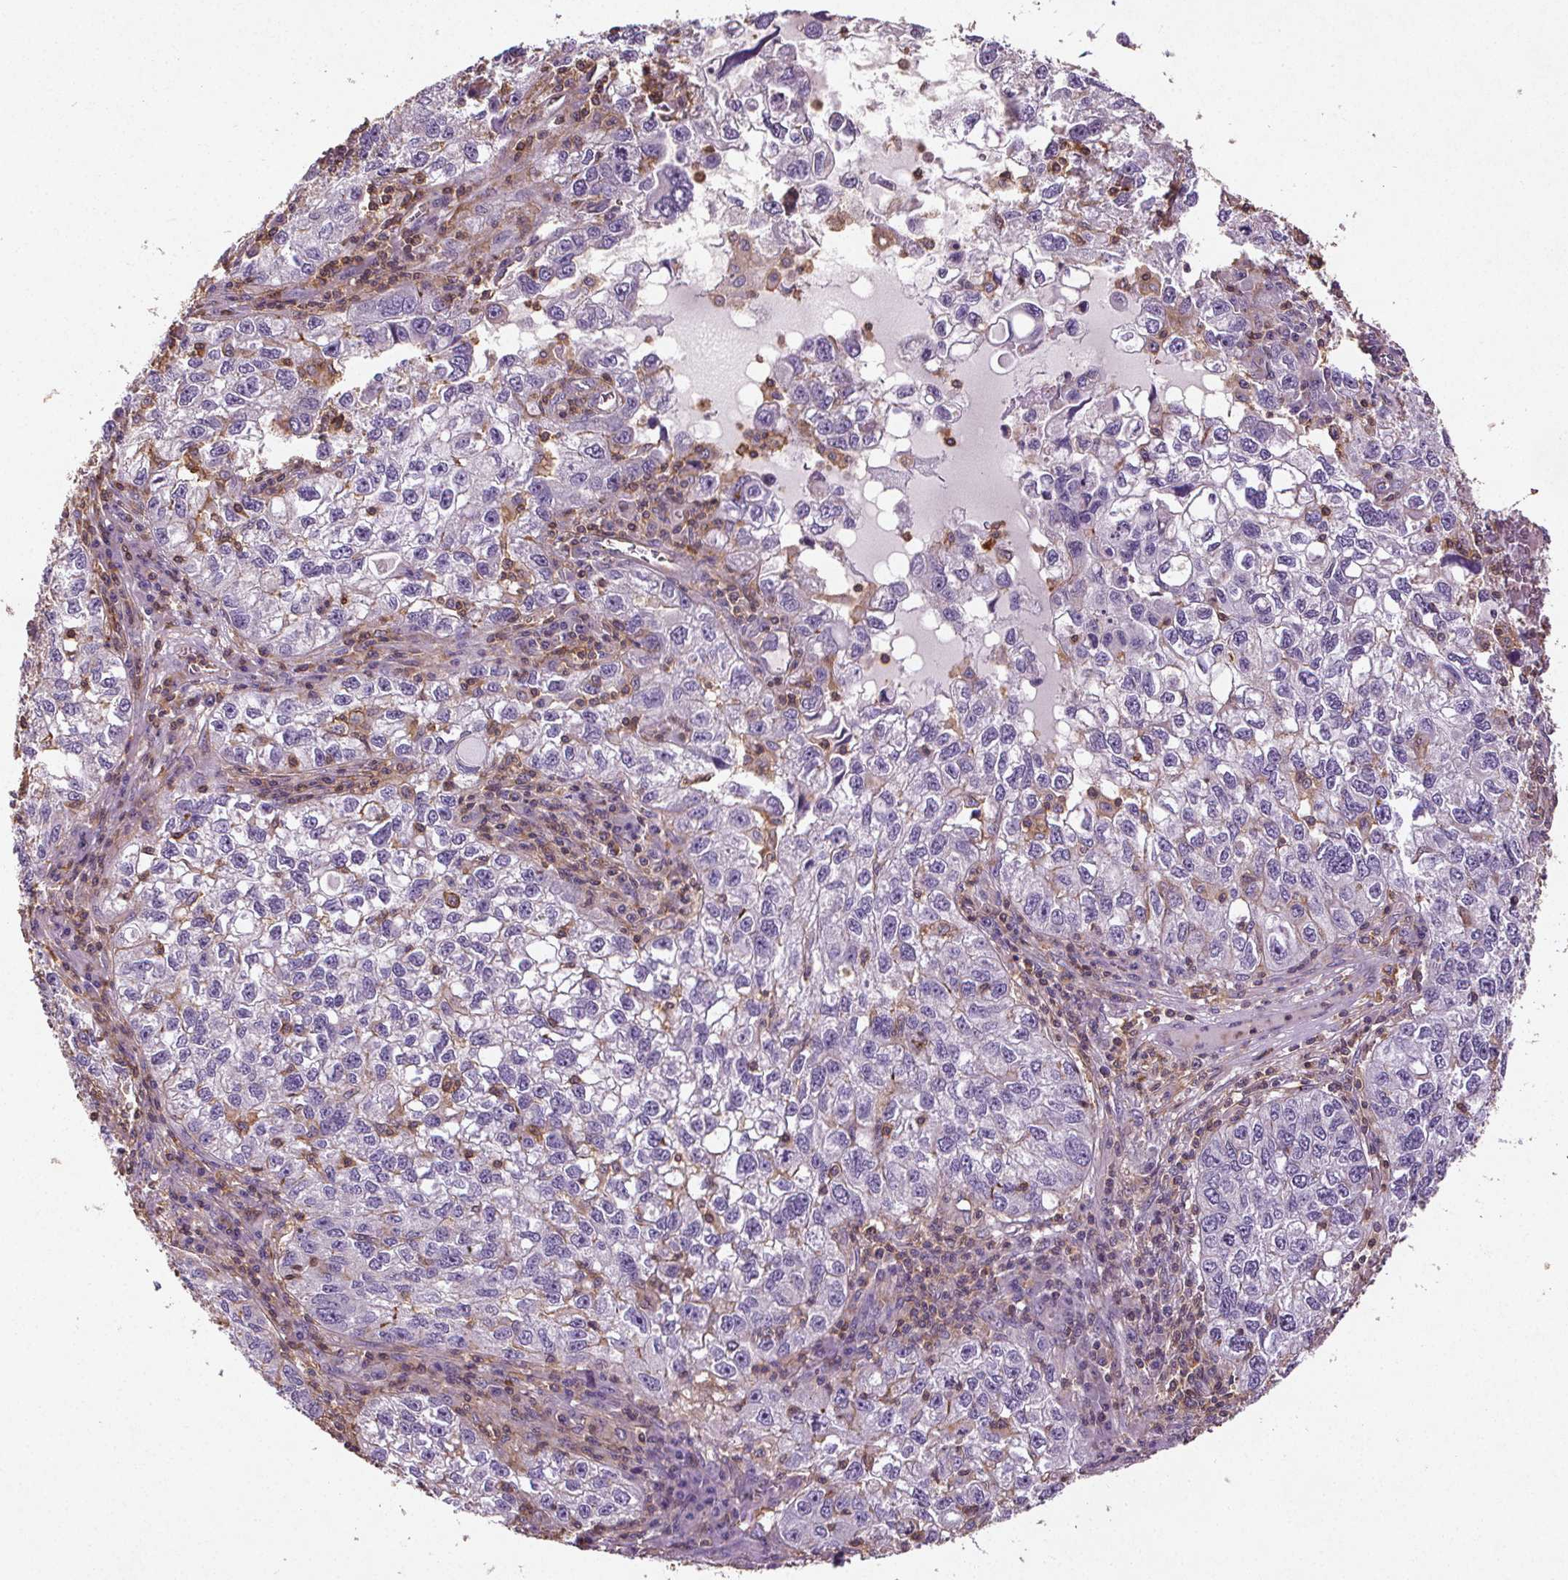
{"staining": {"intensity": "negative", "quantity": "none", "location": "none"}, "tissue": "cervical cancer", "cell_type": "Tumor cells", "image_type": "cancer", "snomed": [{"axis": "morphology", "description": "Squamous cell carcinoma, NOS"}, {"axis": "topography", "description": "Cervix"}], "caption": "This is an immunohistochemistry photomicrograph of squamous cell carcinoma (cervical). There is no expression in tumor cells.", "gene": "C19orf84", "patient": {"sex": "female", "age": 55}}